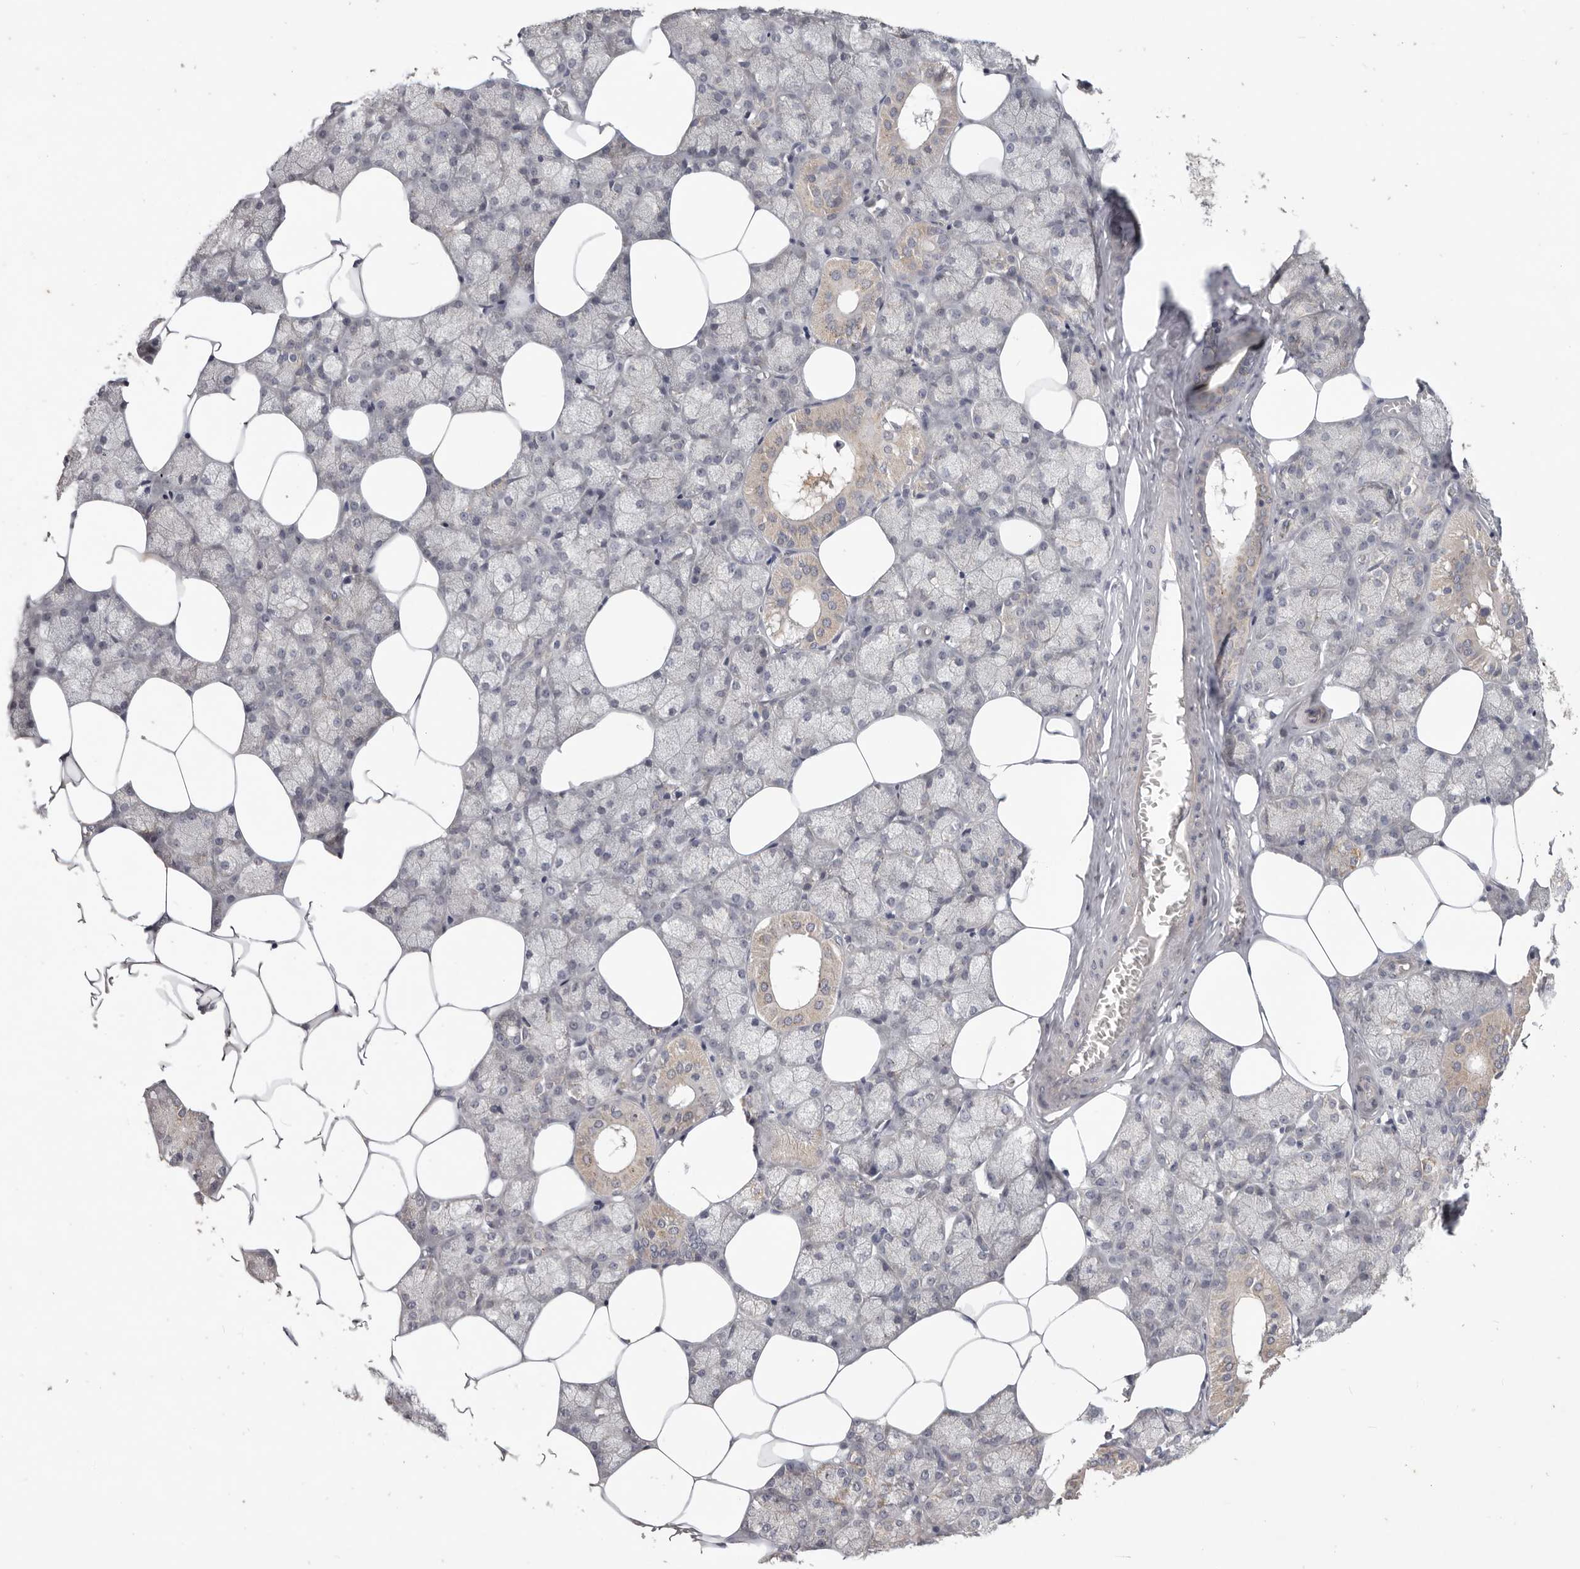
{"staining": {"intensity": "weak", "quantity": "<25%", "location": "cytoplasmic/membranous"}, "tissue": "salivary gland", "cell_type": "Glandular cells", "image_type": "normal", "snomed": [{"axis": "morphology", "description": "Normal tissue, NOS"}, {"axis": "topography", "description": "Salivary gland"}], "caption": "Immunohistochemistry (IHC) photomicrograph of normal salivary gland: salivary gland stained with DAB shows no significant protein staining in glandular cells. Nuclei are stained in blue.", "gene": "WDR77", "patient": {"sex": "male", "age": 62}}